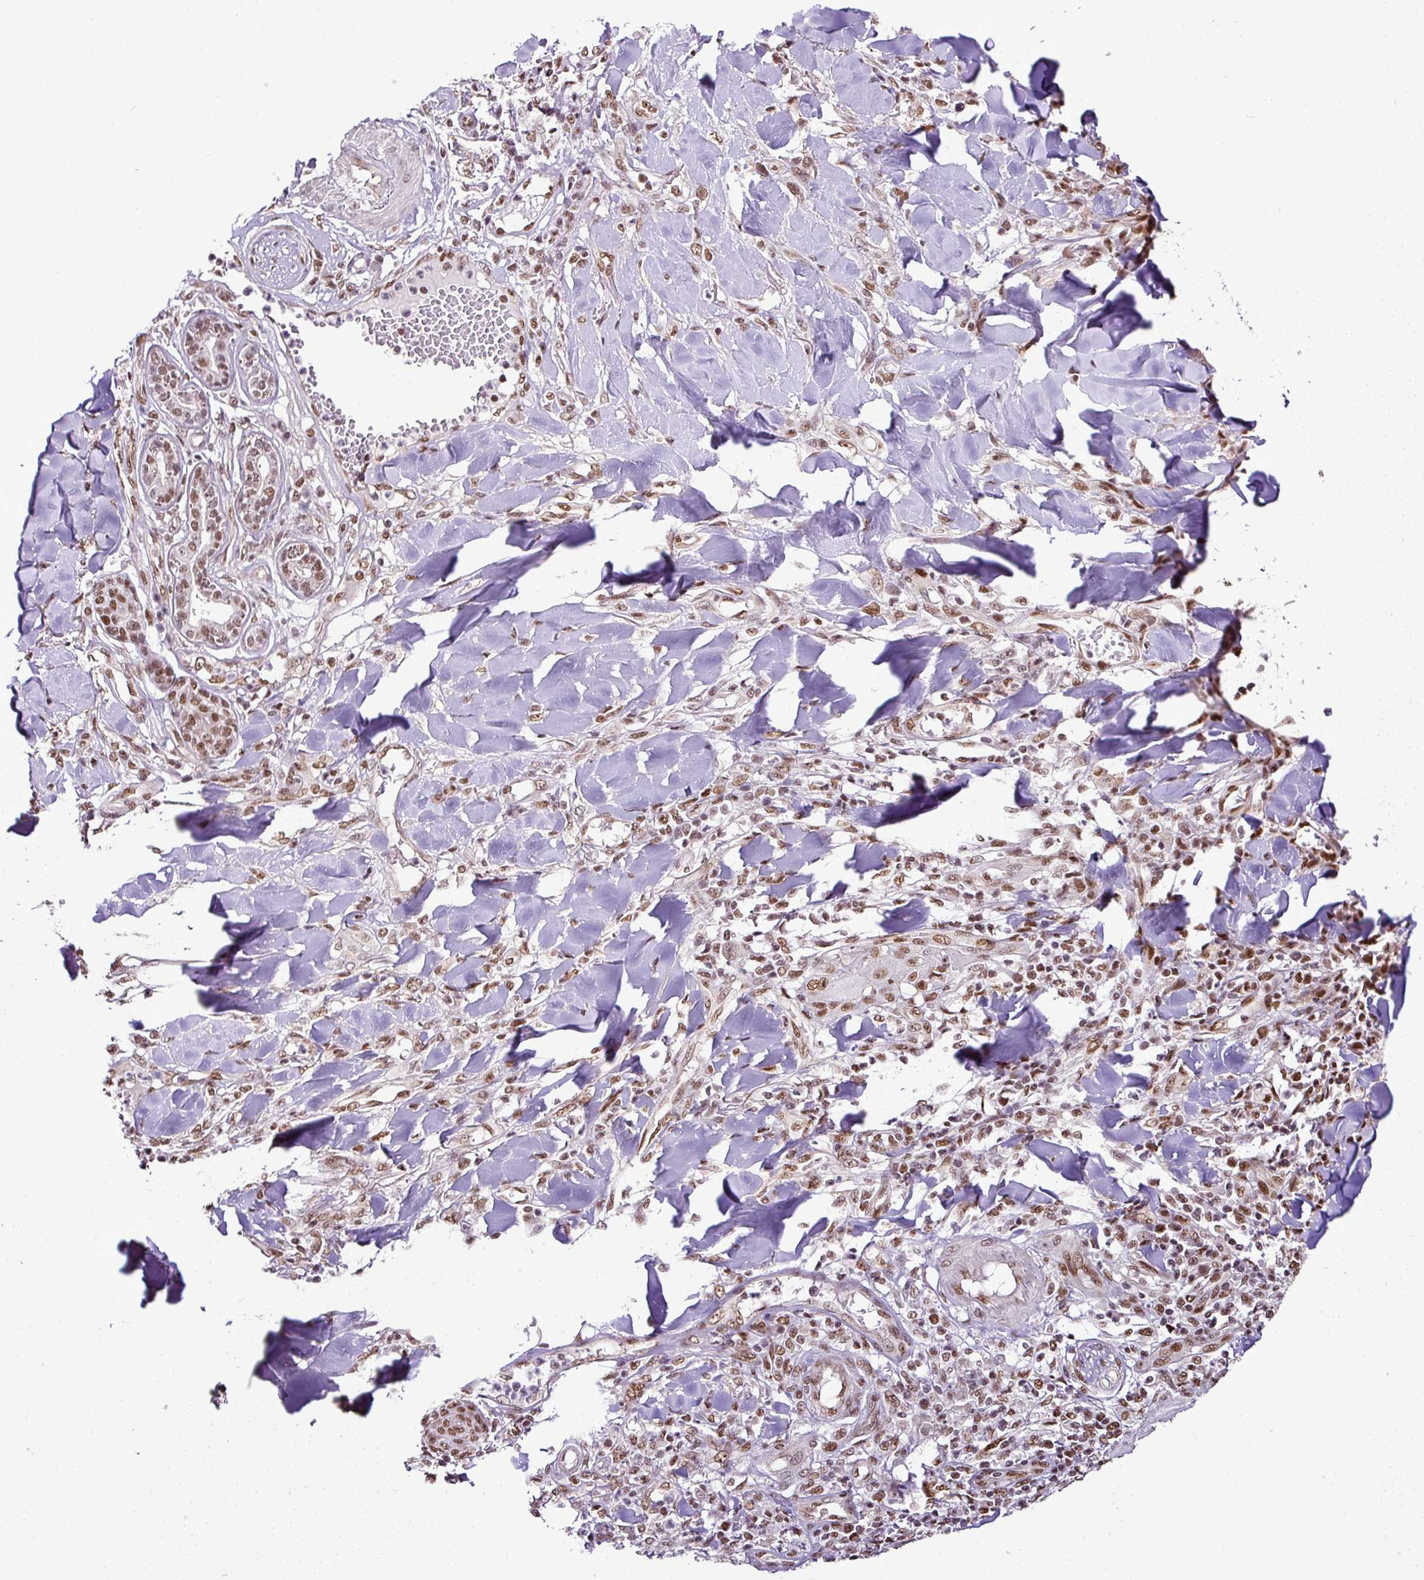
{"staining": {"intensity": "moderate", "quantity": ">75%", "location": "nuclear"}, "tissue": "skin cancer", "cell_type": "Tumor cells", "image_type": "cancer", "snomed": [{"axis": "morphology", "description": "Squamous cell carcinoma, NOS"}, {"axis": "topography", "description": "Skin"}], "caption": "A medium amount of moderate nuclear positivity is present in approximately >75% of tumor cells in skin cancer (squamous cell carcinoma) tissue. Immunohistochemistry (ihc) stains the protein in brown and the nuclei are stained blue.", "gene": "PGAP4", "patient": {"sex": "female", "age": 78}}